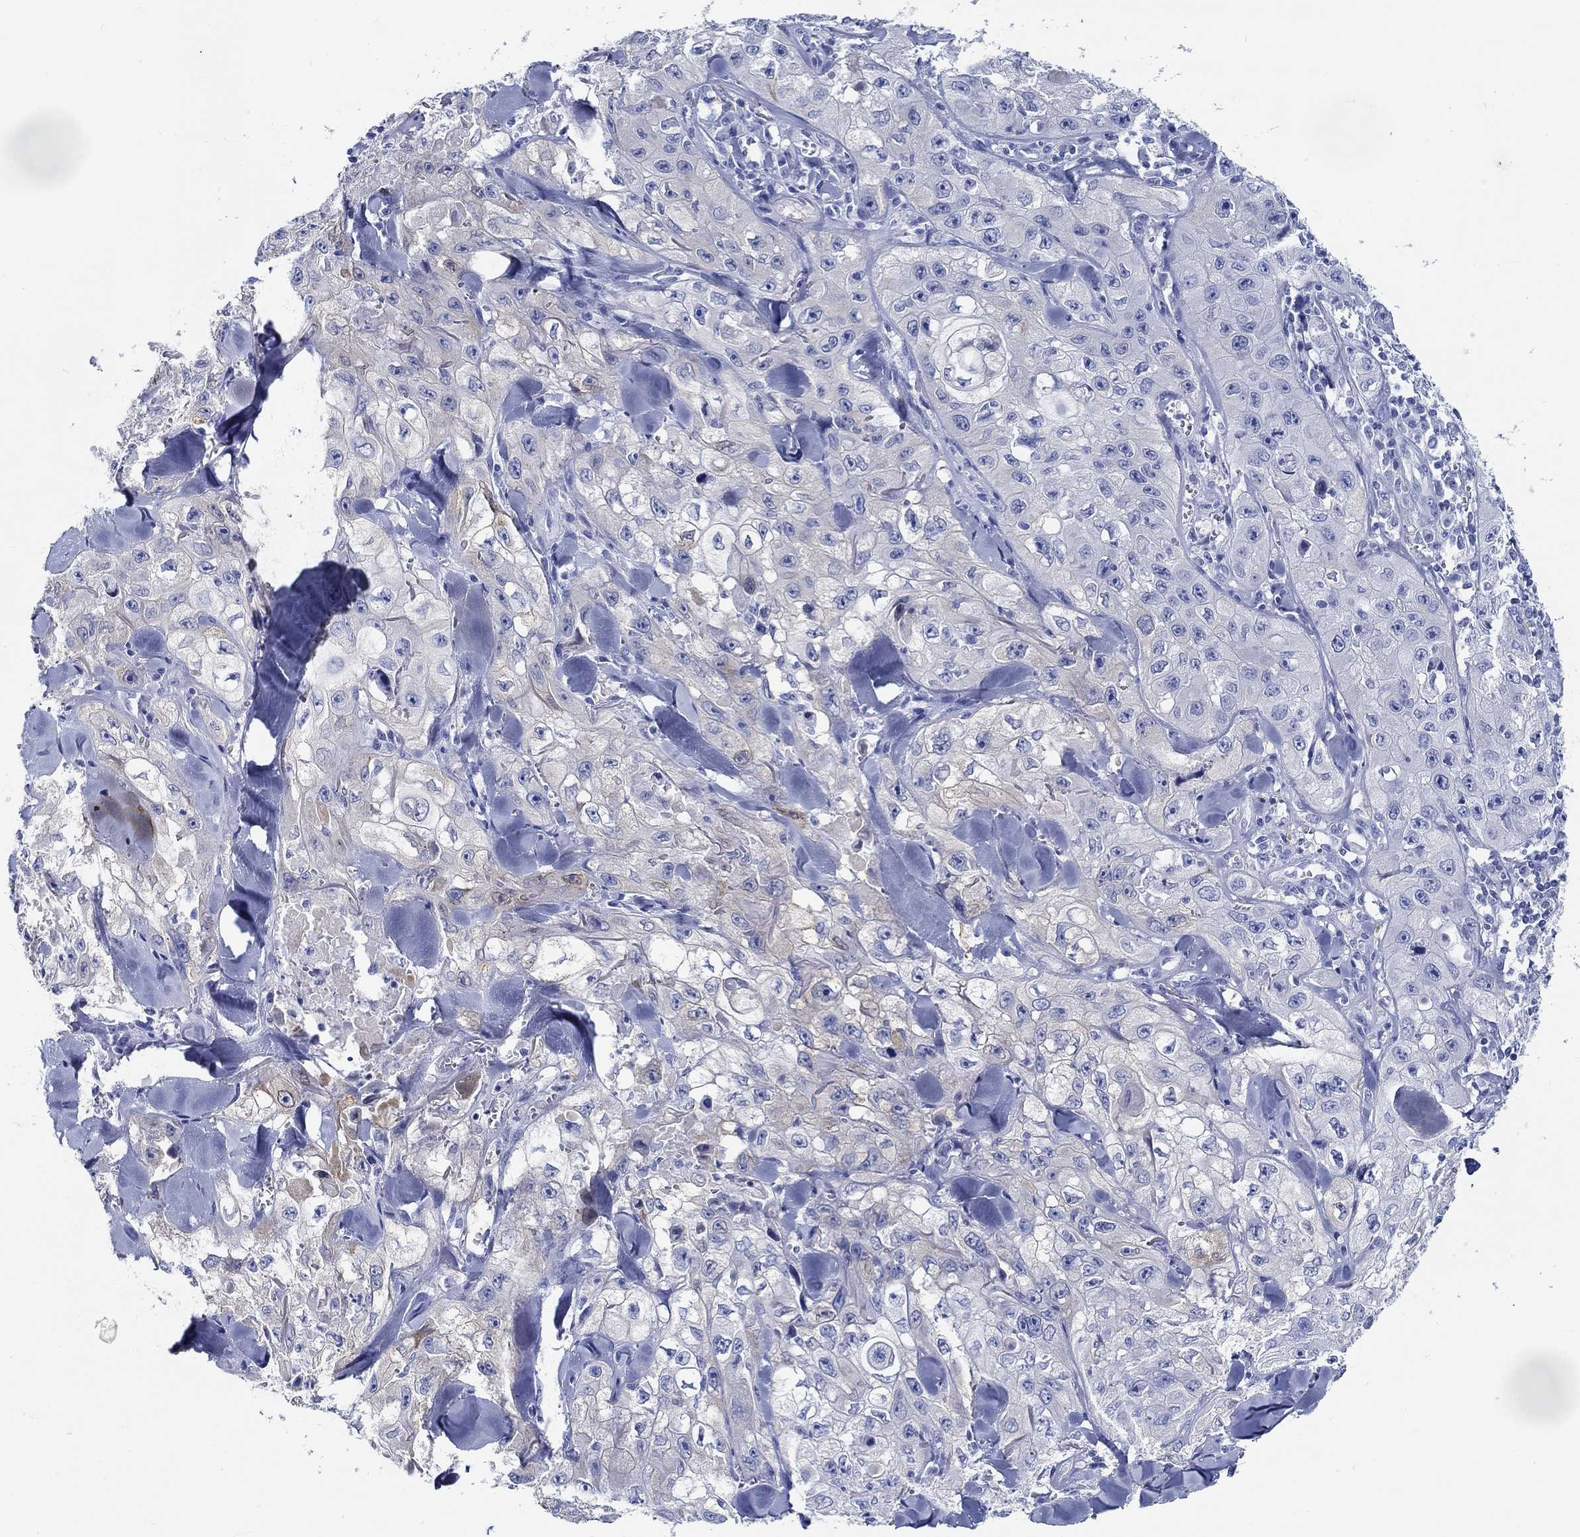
{"staining": {"intensity": "negative", "quantity": "none", "location": "none"}, "tissue": "skin cancer", "cell_type": "Tumor cells", "image_type": "cancer", "snomed": [{"axis": "morphology", "description": "Squamous cell carcinoma, NOS"}, {"axis": "topography", "description": "Skin"}, {"axis": "topography", "description": "Subcutis"}], "caption": "Squamous cell carcinoma (skin) was stained to show a protein in brown. There is no significant positivity in tumor cells. The staining is performed using DAB (3,3'-diaminobenzidine) brown chromogen with nuclei counter-stained in using hematoxylin.", "gene": "FBXO2", "patient": {"sex": "male", "age": 73}}